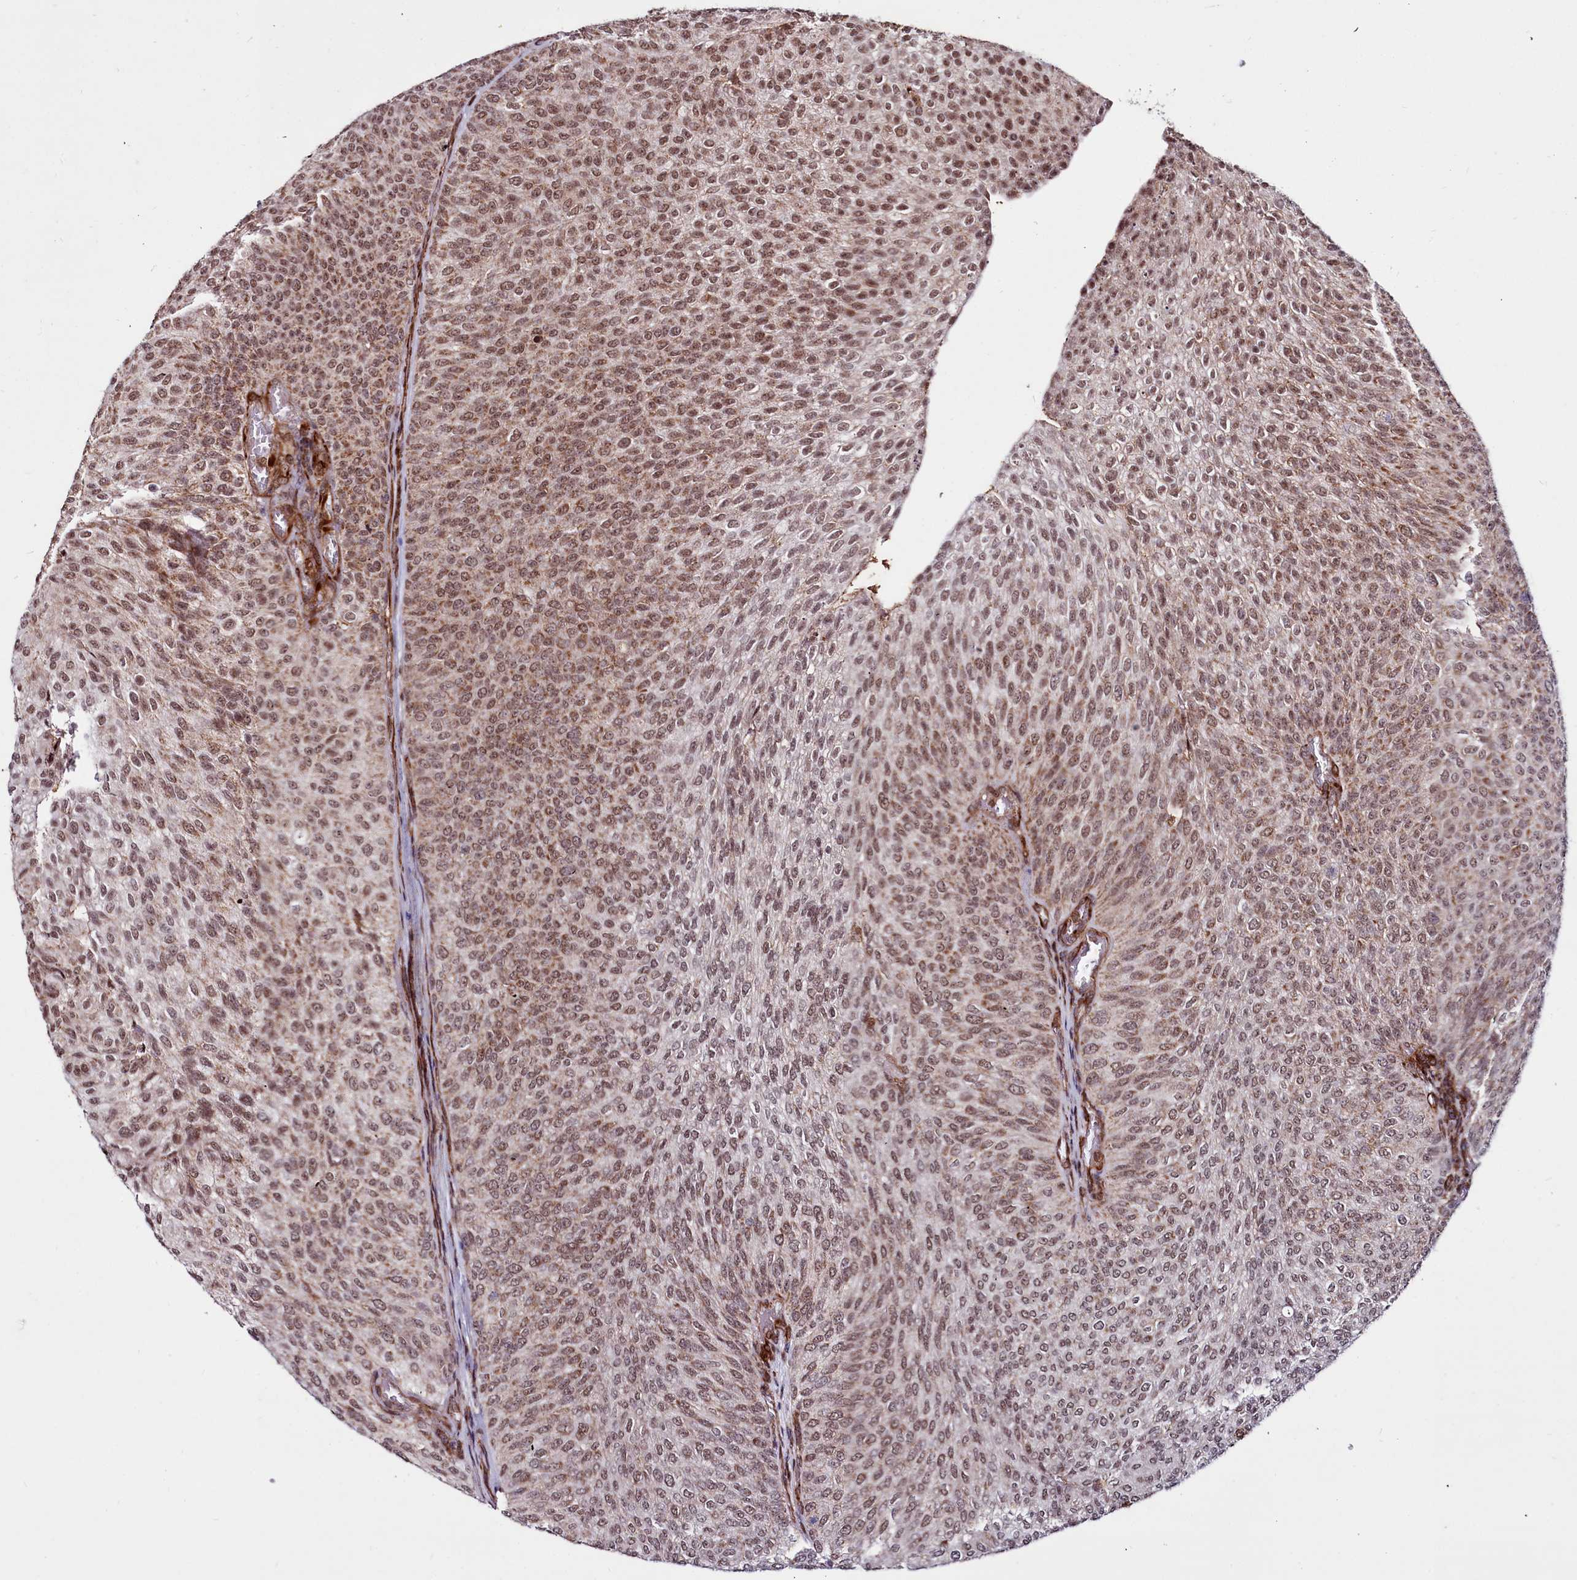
{"staining": {"intensity": "moderate", "quantity": ">75%", "location": "nuclear"}, "tissue": "urothelial cancer", "cell_type": "Tumor cells", "image_type": "cancer", "snomed": [{"axis": "morphology", "description": "Urothelial carcinoma, High grade"}, {"axis": "topography", "description": "Urinary bladder"}], "caption": "IHC histopathology image of neoplastic tissue: human urothelial cancer stained using immunohistochemistry (IHC) shows medium levels of moderate protein expression localized specifically in the nuclear of tumor cells, appearing as a nuclear brown color.", "gene": "CLK3", "patient": {"sex": "female", "age": 79}}